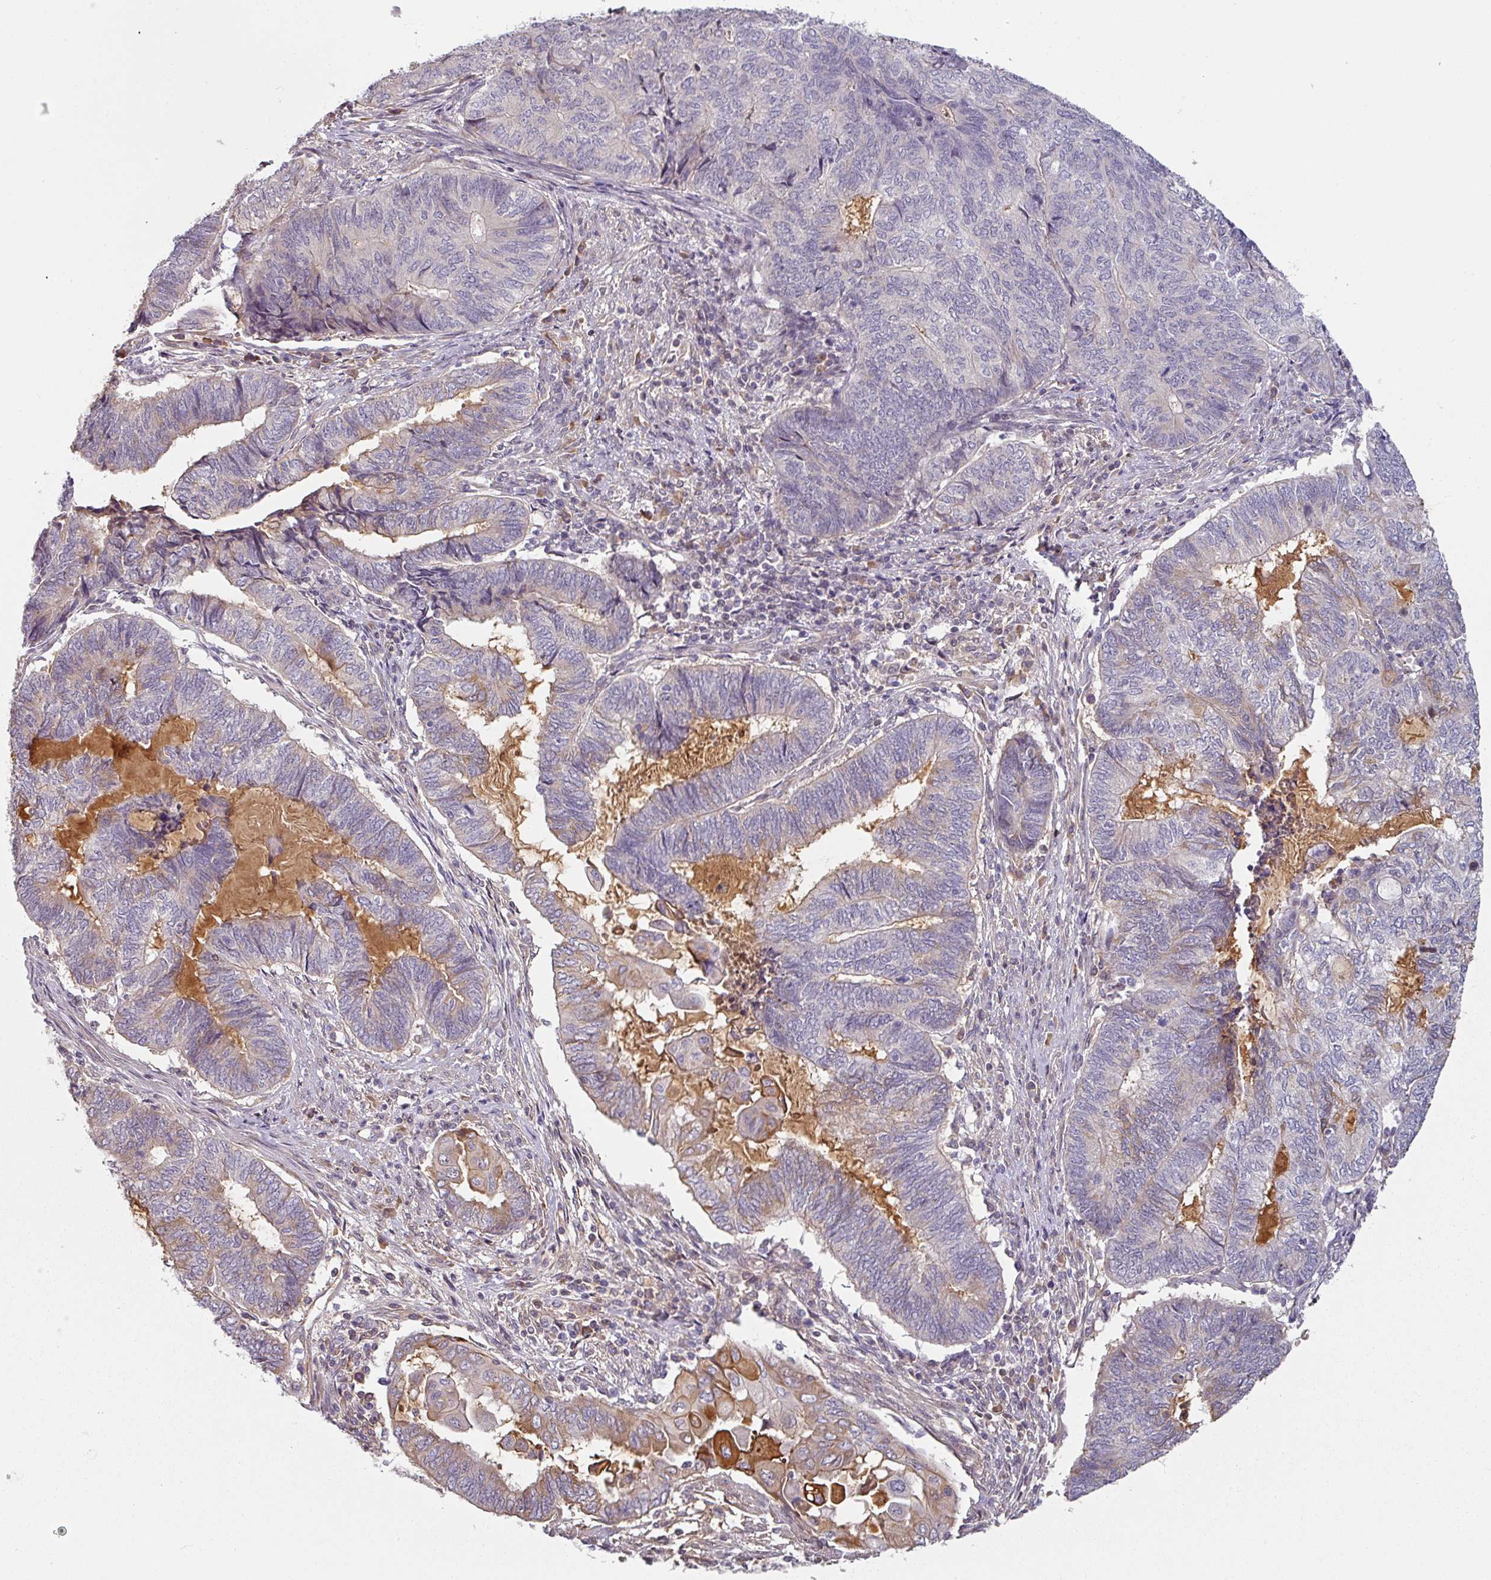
{"staining": {"intensity": "negative", "quantity": "none", "location": "none"}, "tissue": "endometrial cancer", "cell_type": "Tumor cells", "image_type": "cancer", "snomed": [{"axis": "morphology", "description": "Adenocarcinoma, NOS"}, {"axis": "topography", "description": "Uterus"}, {"axis": "topography", "description": "Endometrium"}], "caption": "A photomicrograph of endometrial cancer (adenocarcinoma) stained for a protein shows no brown staining in tumor cells. Brightfield microscopy of immunohistochemistry (IHC) stained with DAB (3,3'-diaminobenzidine) (brown) and hematoxylin (blue), captured at high magnification.", "gene": "CEP78", "patient": {"sex": "female", "age": 70}}